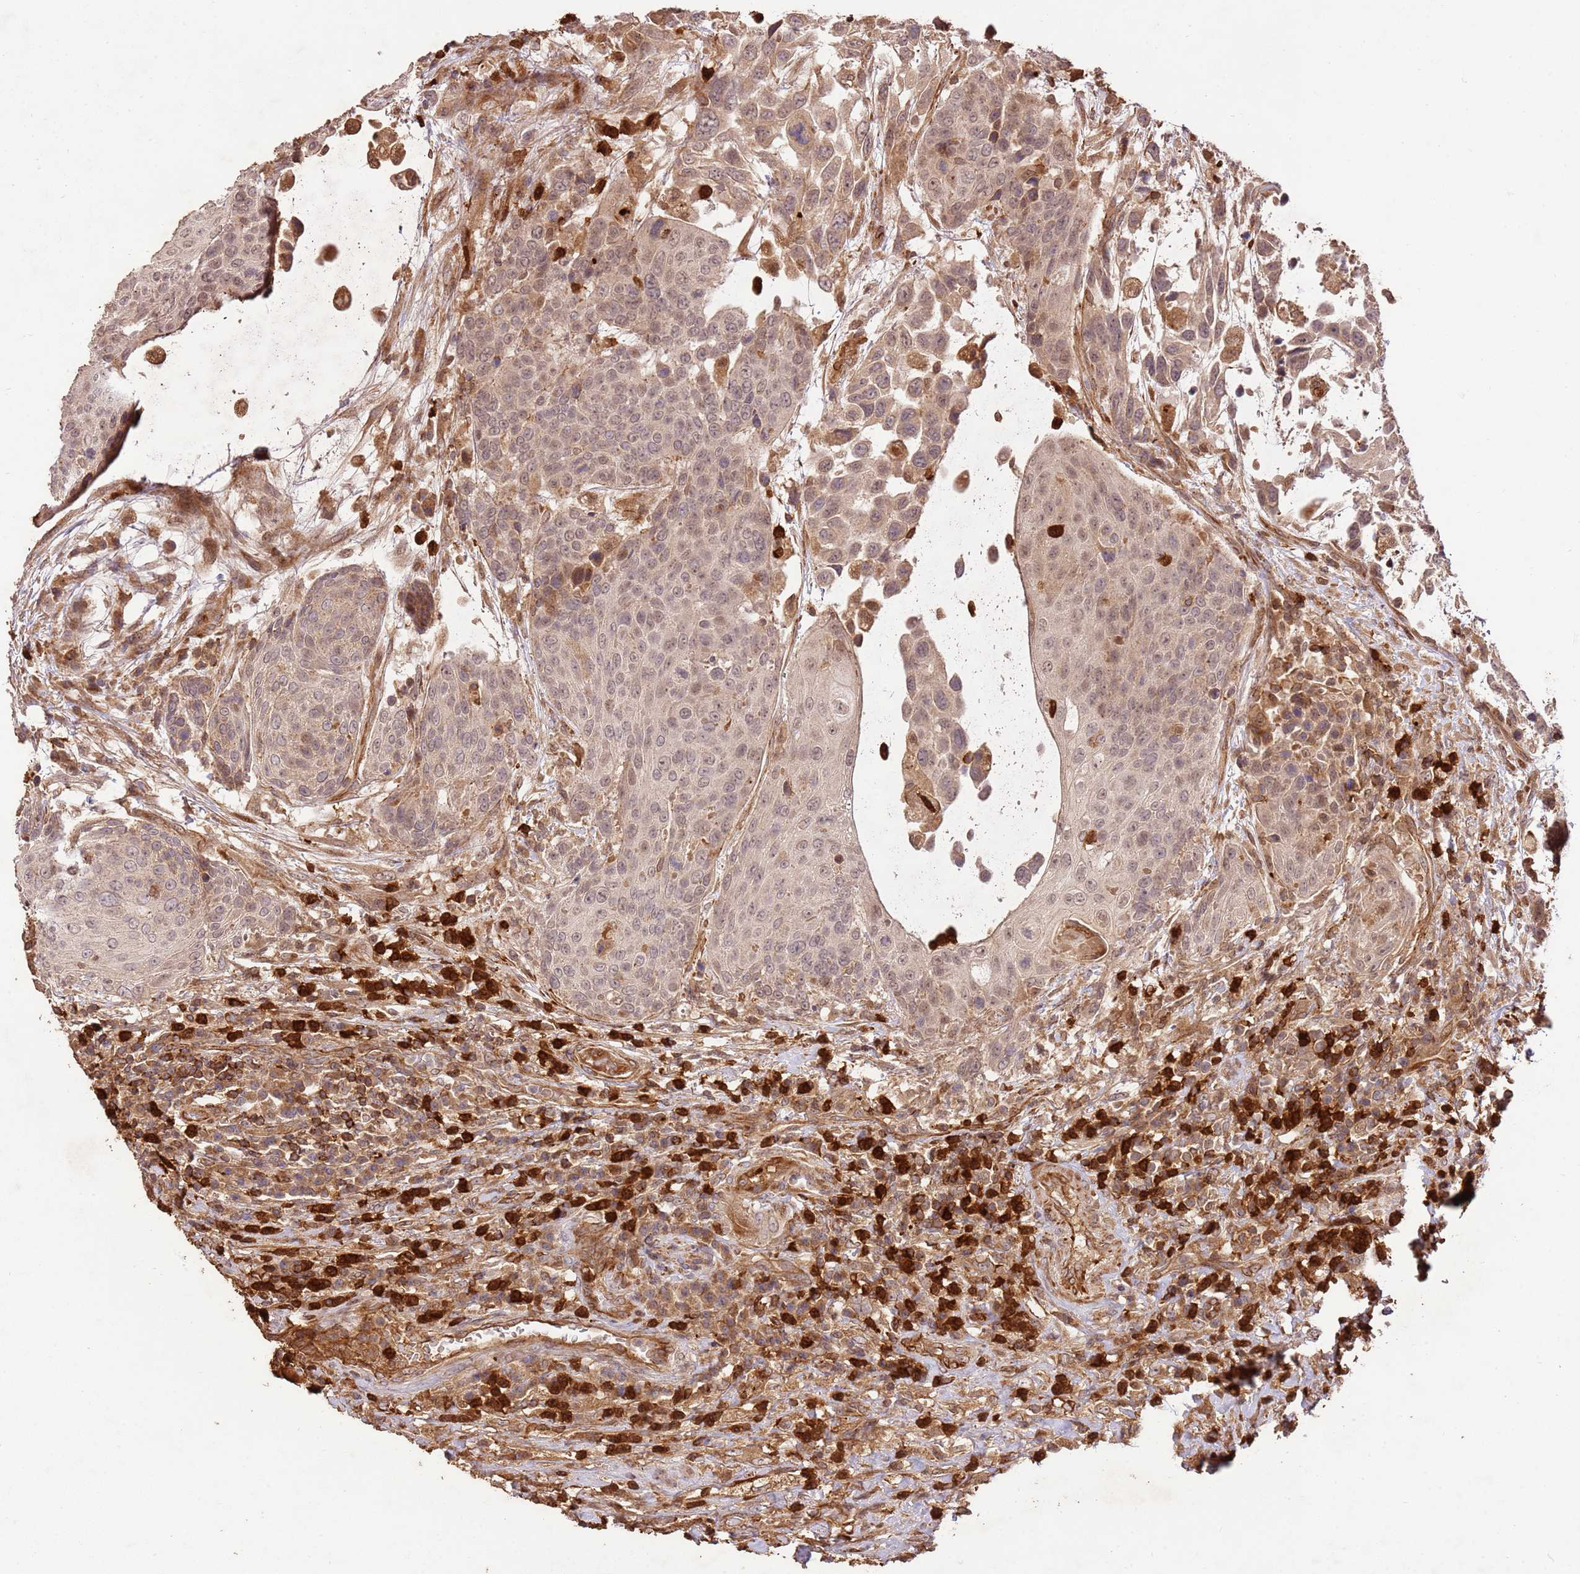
{"staining": {"intensity": "moderate", "quantity": ">75%", "location": "cytoplasmic/membranous"}, "tissue": "urothelial cancer", "cell_type": "Tumor cells", "image_type": "cancer", "snomed": [{"axis": "morphology", "description": "Urothelial carcinoma, High grade"}, {"axis": "topography", "description": "Urinary bladder"}], "caption": "The immunohistochemical stain shows moderate cytoplasmic/membranous expression in tumor cells of high-grade urothelial carcinoma tissue.", "gene": "KATNAL2", "patient": {"sex": "female", "age": 70}}